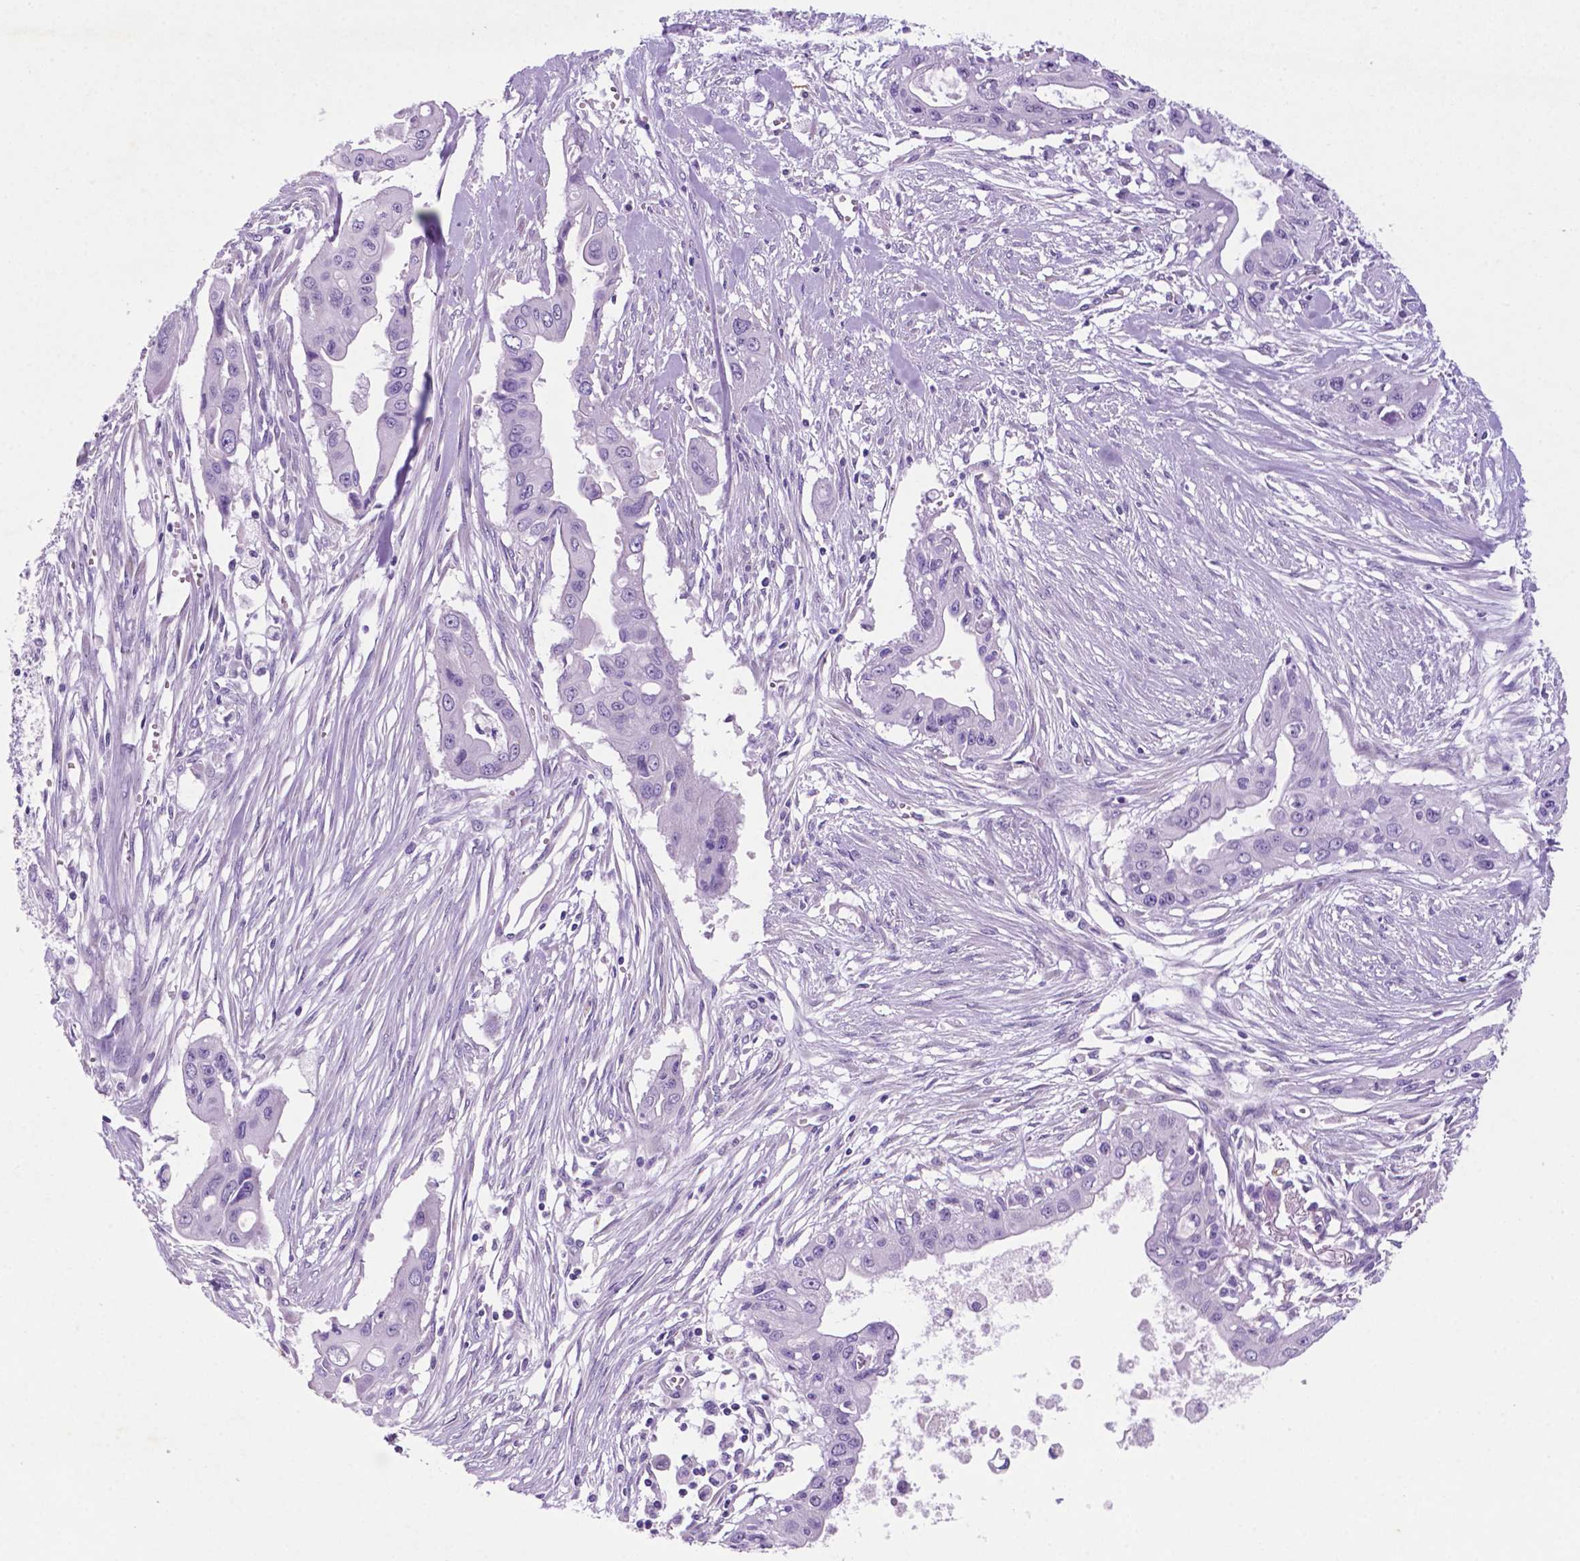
{"staining": {"intensity": "negative", "quantity": "none", "location": "none"}, "tissue": "pancreatic cancer", "cell_type": "Tumor cells", "image_type": "cancer", "snomed": [{"axis": "morphology", "description": "Adenocarcinoma, NOS"}, {"axis": "topography", "description": "Pancreas"}], "caption": "The photomicrograph reveals no significant positivity in tumor cells of pancreatic cancer (adenocarcinoma). Nuclei are stained in blue.", "gene": "C18orf21", "patient": {"sex": "male", "age": 60}}